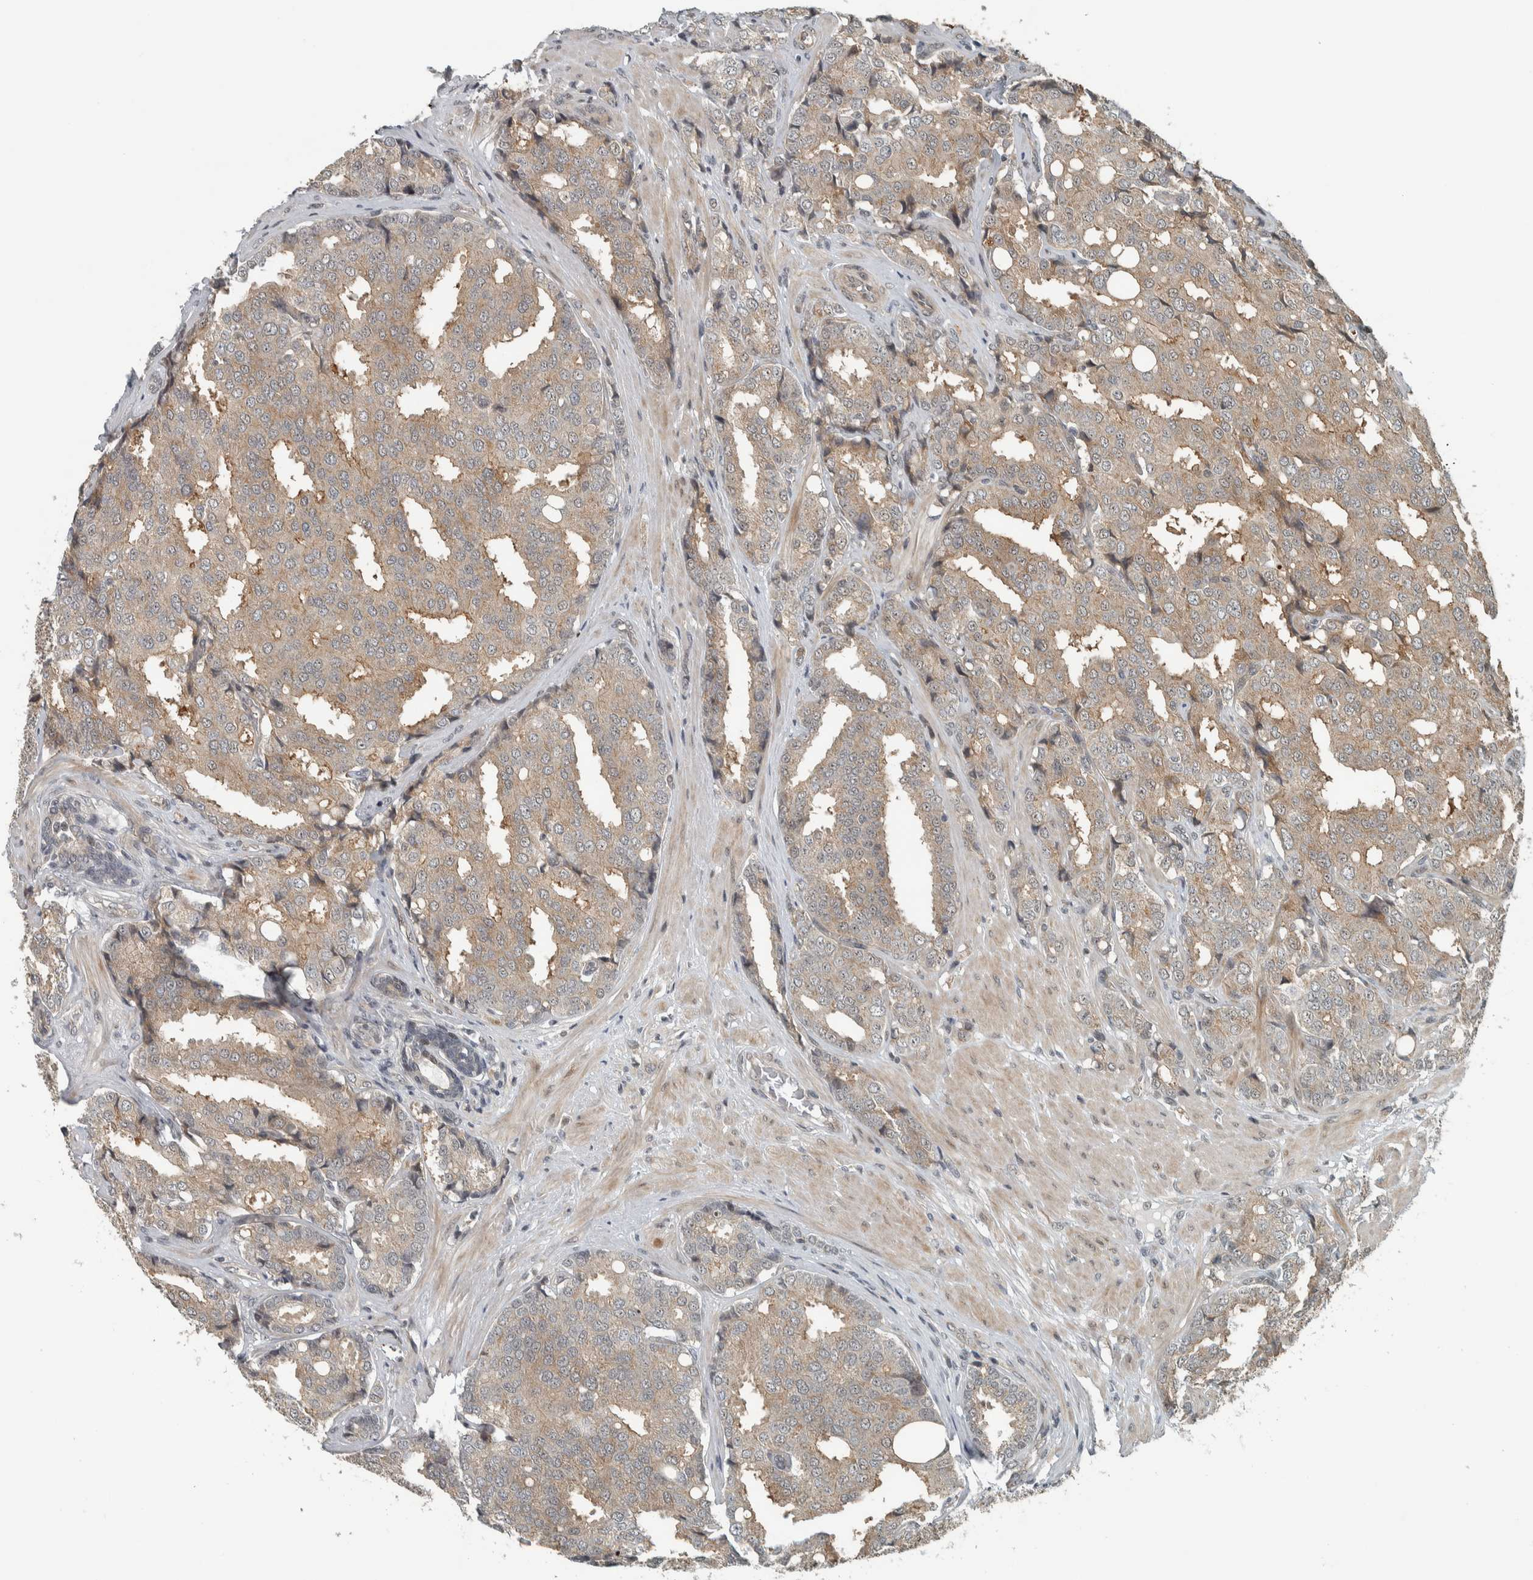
{"staining": {"intensity": "weak", "quantity": "25%-75%", "location": "cytoplasmic/membranous"}, "tissue": "prostate cancer", "cell_type": "Tumor cells", "image_type": "cancer", "snomed": [{"axis": "morphology", "description": "Adenocarcinoma, High grade"}, {"axis": "topography", "description": "Prostate"}], "caption": "This image displays immunohistochemistry (IHC) staining of prostate cancer, with low weak cytoplasmic/membranous positivity in about 25%-75% of tumor cells.", "gene": "NAPG", "patient": {"sex": "male", "age": 50}}